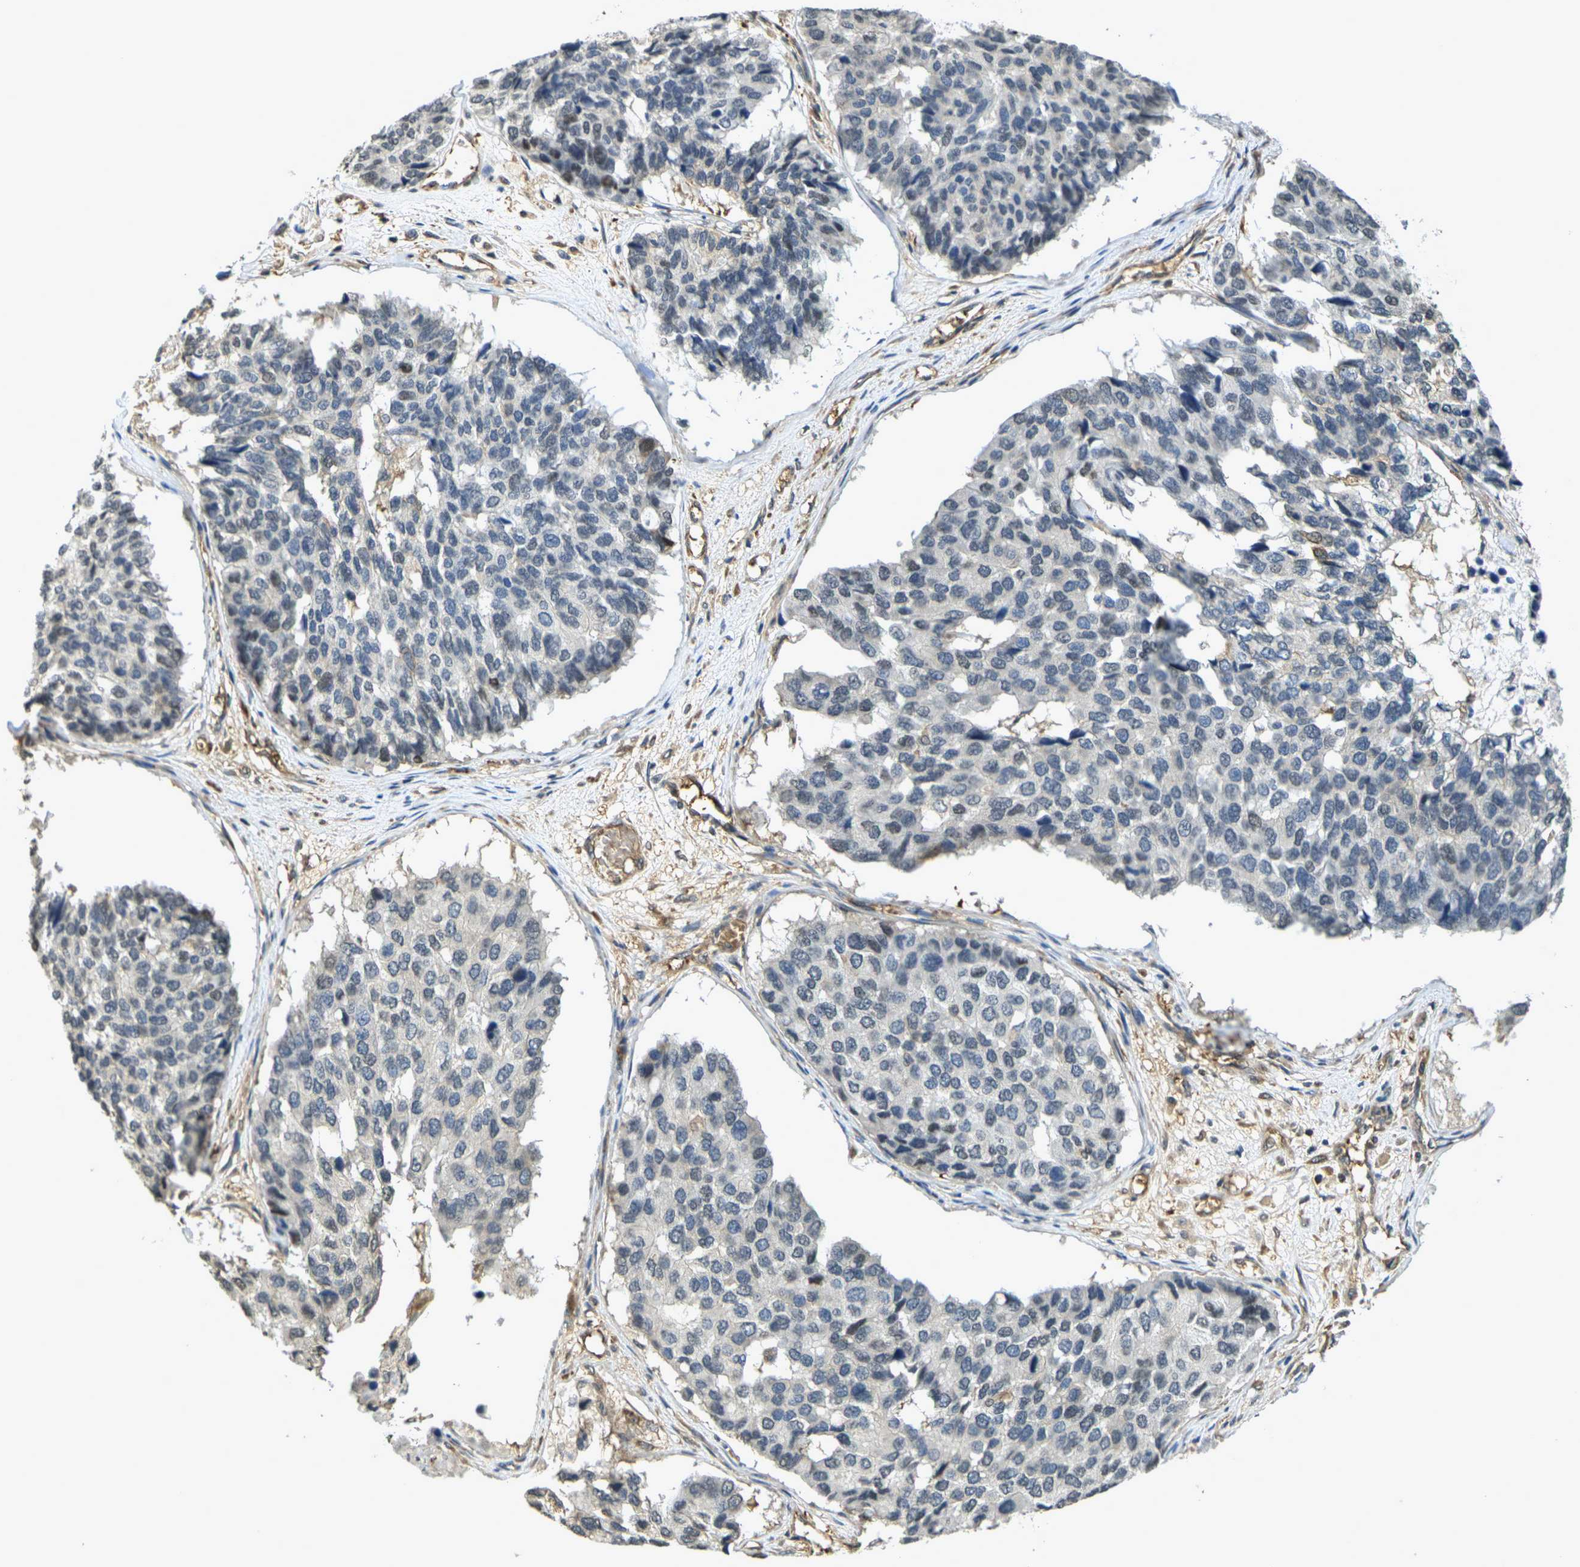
{"staining": {"intensity": "negative", "quantity": "none", "location": "none"}, "tissue": "pancreatic cancer", "cell_type": "Tumor cells", "image_type": "cancer", "snomed": [{"axis": "morphology", "description": "Adenocarcinoma, NOS"}, {"axis": "topography", "description": "Pancreas"}], "caption": "This micrograph is of pancreatic cancer (adenocarcinoma) stained with immunohistochemistry to label a protein in brown with the nuclei are counter-stained blue. There is no positivity in tumor cells.", "gene": "CAST", "patient": {"sex": "male", "age": 50}}